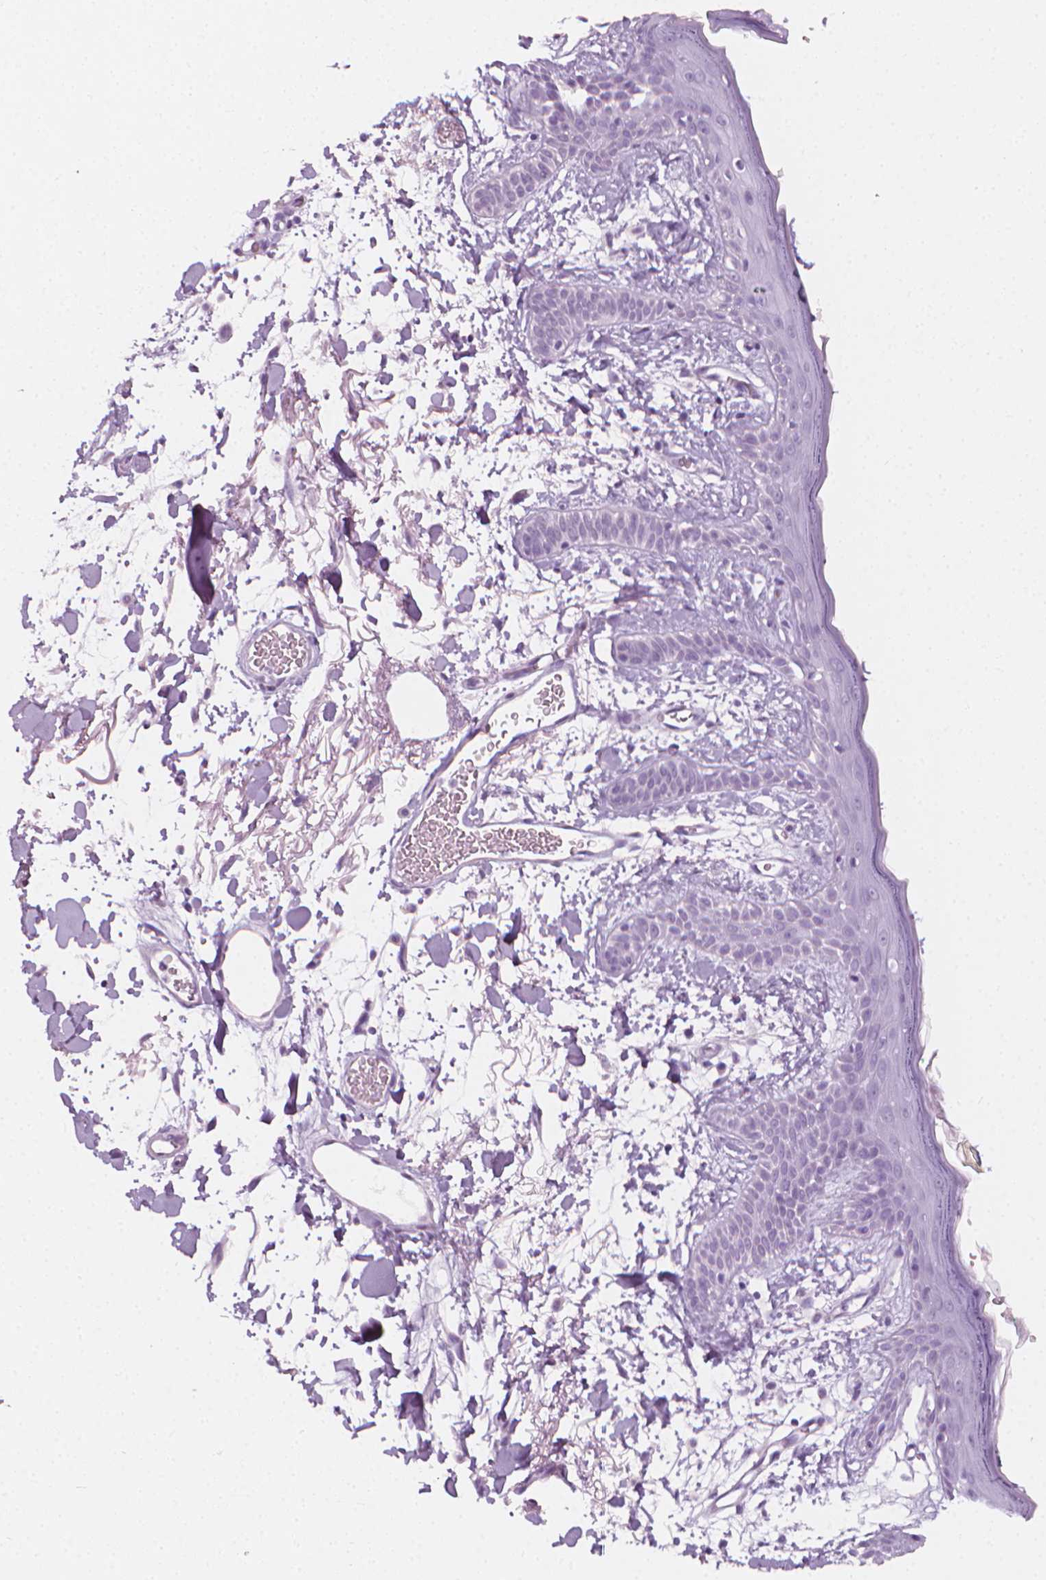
{"staining": {"intensity": "negative", "quantity": "none", "location": "none"}, "tissue": "skin", "cell_type": "Fibroblasts", "image_type": "normal", "snomed": [{"axis": "morphology", "description": "Normal tissue, NOS"}, {"axis": "topography", "description": "Skin"}], "caption": "Photomicrograph shows no protein staining in fibroblasts of unremarkable skin. (Brightfield microscopy of DAB (3,3'-diaminobenzidine) immunohistochemistry at high magnification).", "gene": "SCG3", "patient": {"sex": "male", "age": 79}}